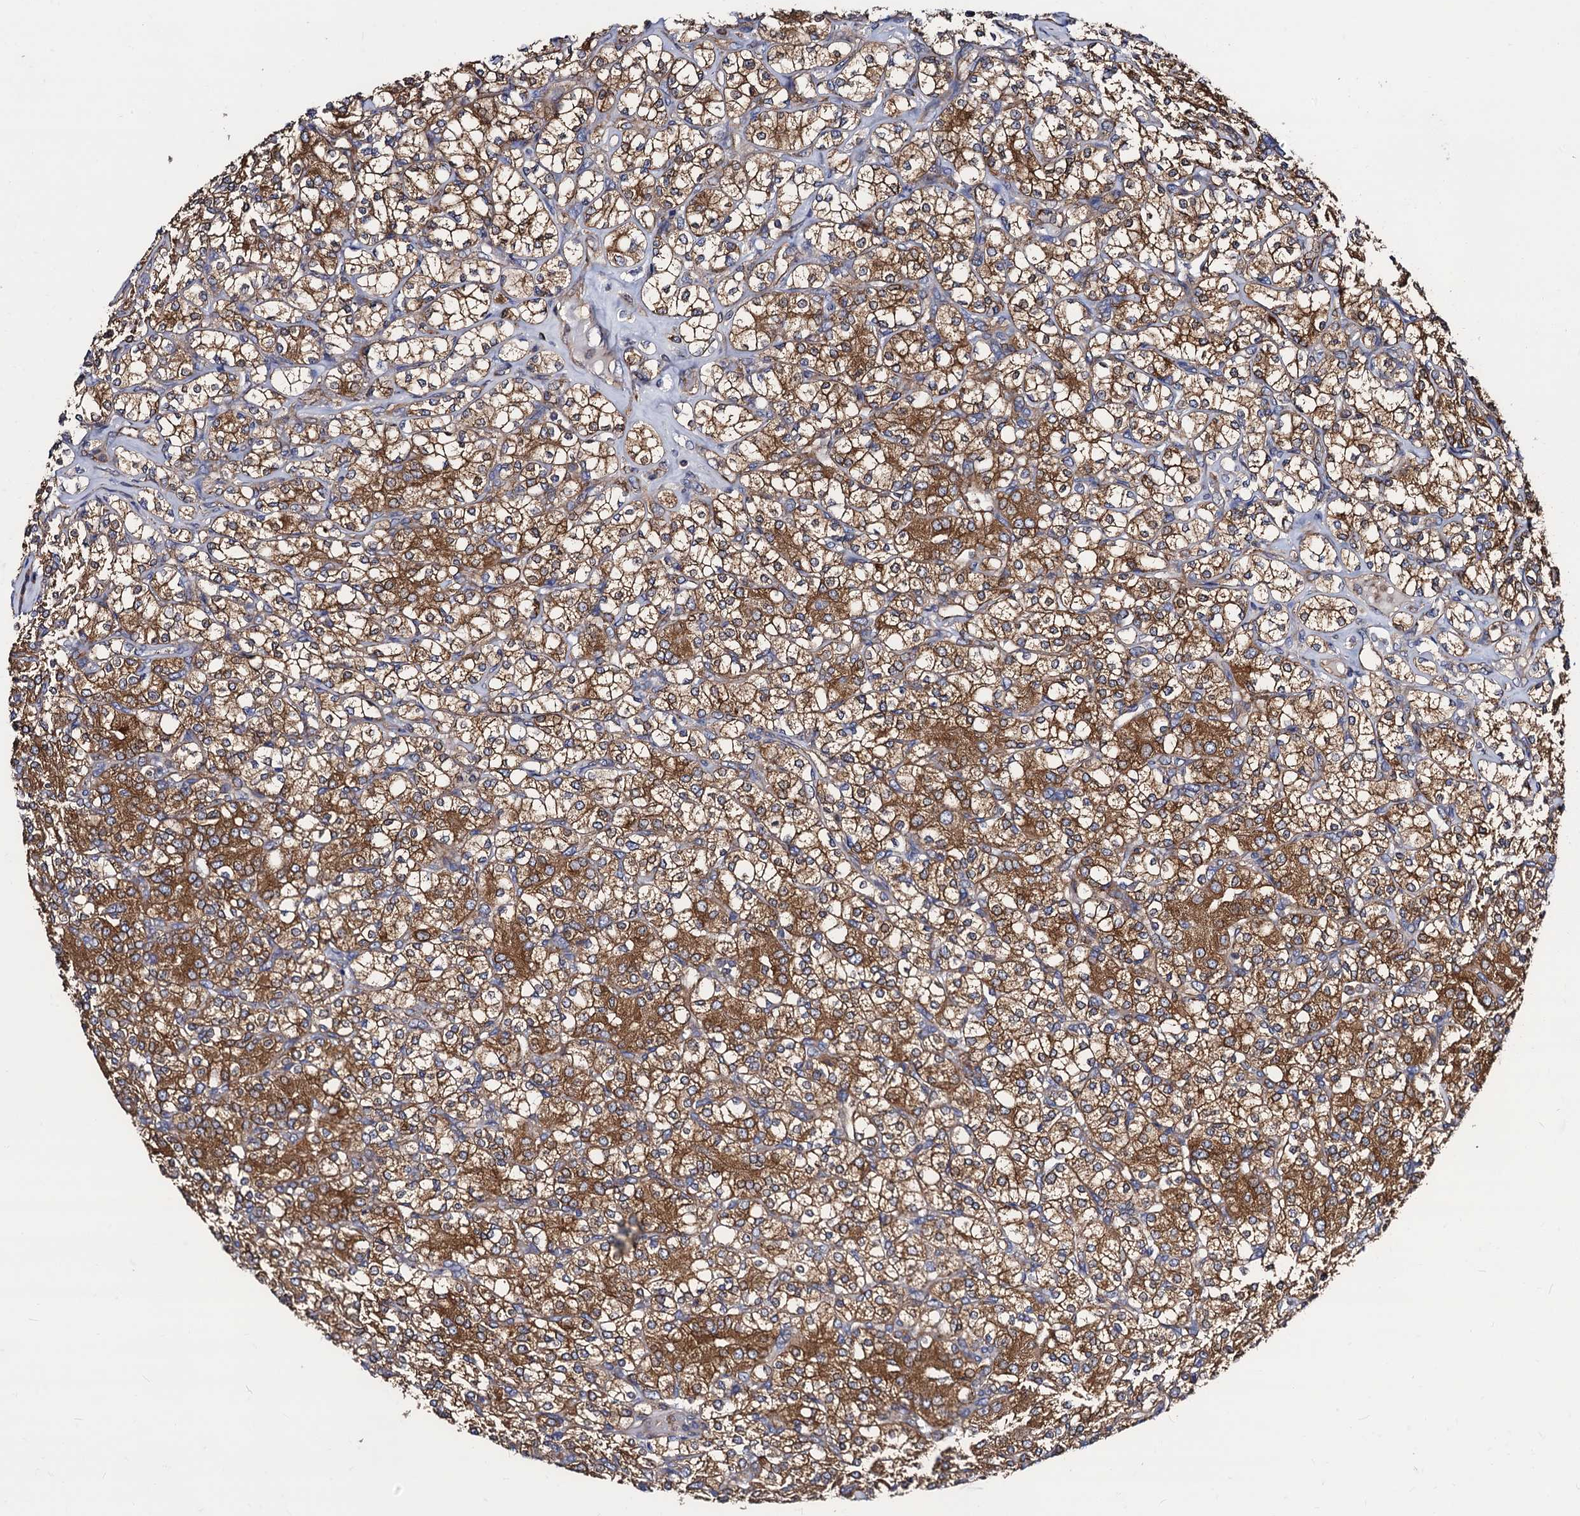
{"staining": {"intensity": "moderate", "quantity": ">75%", "location": "cytoplasmic/membranous"}, "tissue": "renal cancer", "cell_type": "Tumor cells", "image_type": "cancer", "snomed": [{"axis": "morphology", "description": "Adenocarcinoma, NOS"}, {"axis": "topography", "description": "Kidney"}], "caption": "IHC micrograph of neoplastic tissue: human renal cancer stained using IHC exhibits medium levels of moderate protein expression localized specifically in the cytoplasmic/membranous of tumor cells, appearing as a cytoplasmic/membranous brown color.", "gene": "DYDC1", "patient": {"sex": "male", "age": 77}}